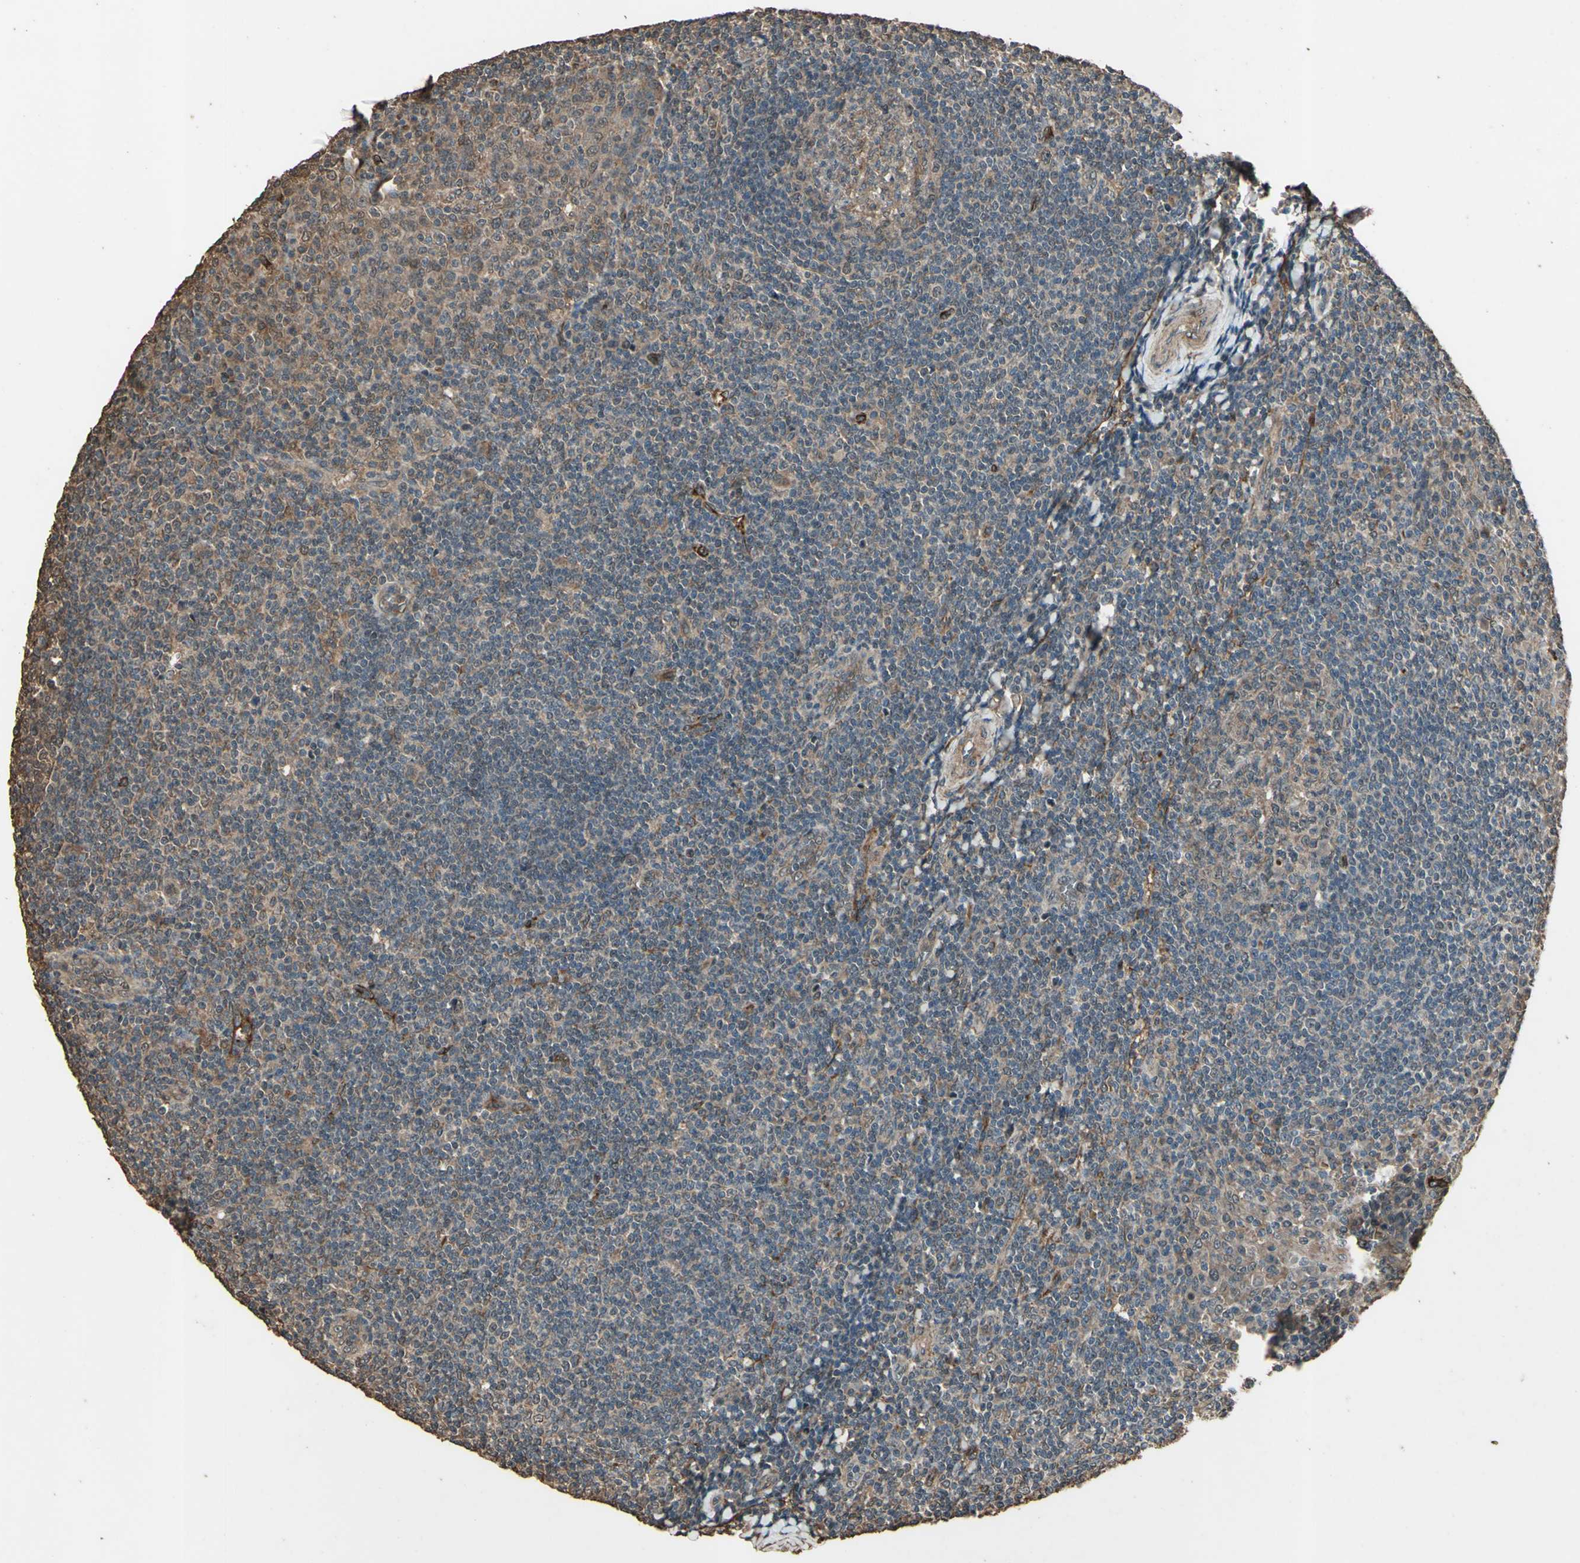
{"staining": {"intensity": "moderate", "quantity": ">75%", "location": "cytoplasmic/membranous"}, "tissue": "tonsil", "cell_type": "Germinal center cells", "image_type": "normal", "snomed": [{"axis": "morphology", "description": "Normal tissue, NOS"}, {"axis": "topography", "description": "Tonsil"}], "caption": "Protein staining displays moderate cytoplasmic/membranous expression in about >75% of germinal center cells in benign tonsil. Nuclei are stained in blue.", "gene": "TSPO", "patient": {"sex": "male", "age": 31}}